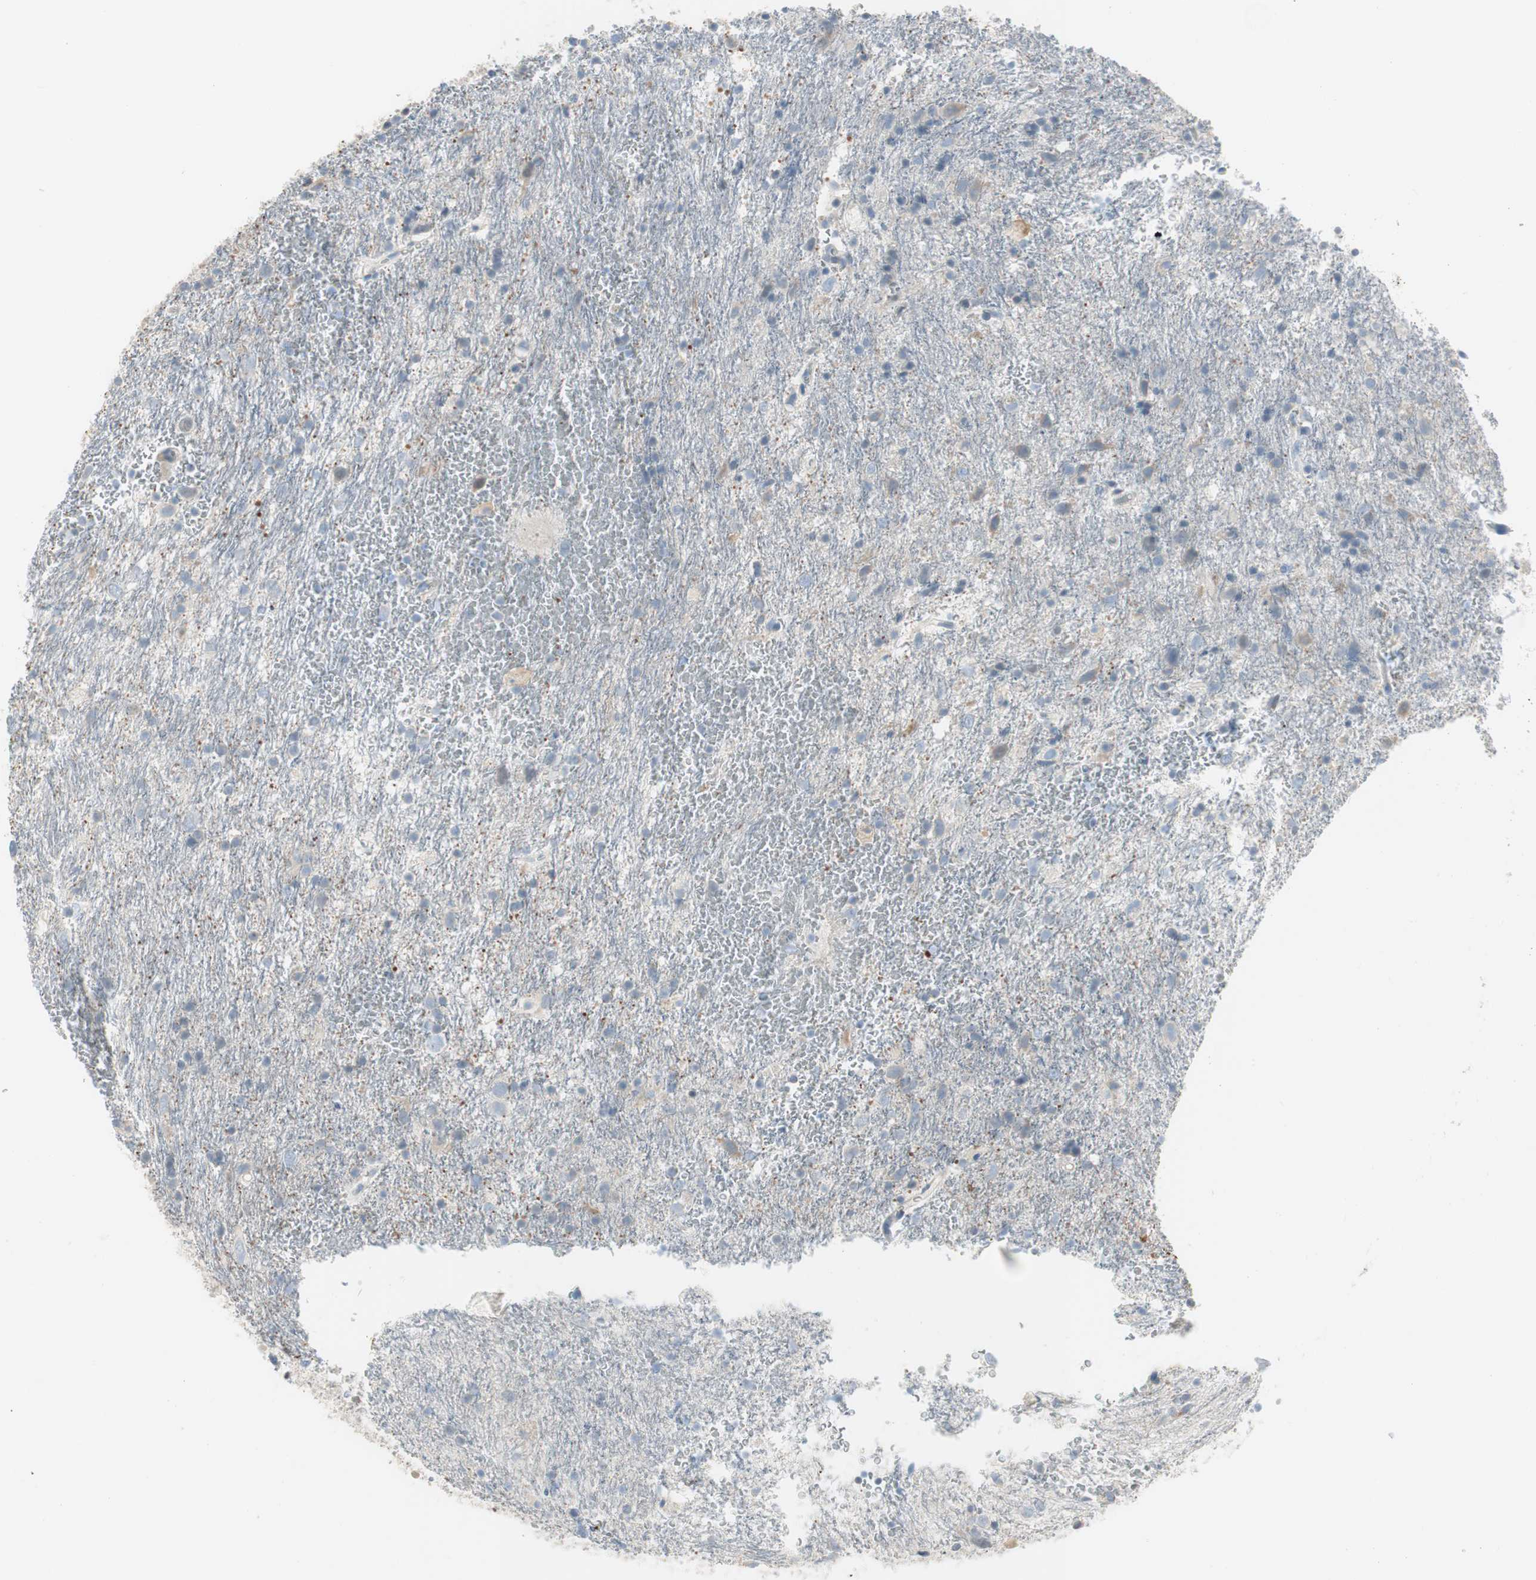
{"staining": {"intensity": "negative", "quantity": "none", "location": "none"}, "tissue": "glioma", "cell_type": "Tumor cells", "image_type": "cancer", "snomed": [{"axis": "morphology", "description": "Glioma, malignant, Low grade"}, {"axis": "topography", "description": "Brain"}], "caption": "Glioma was stained to show a protein in brown. There is no significant staining in tumor cells.", "gene": "SPINK4", "patient": {"sex": "male", "age": 77}}